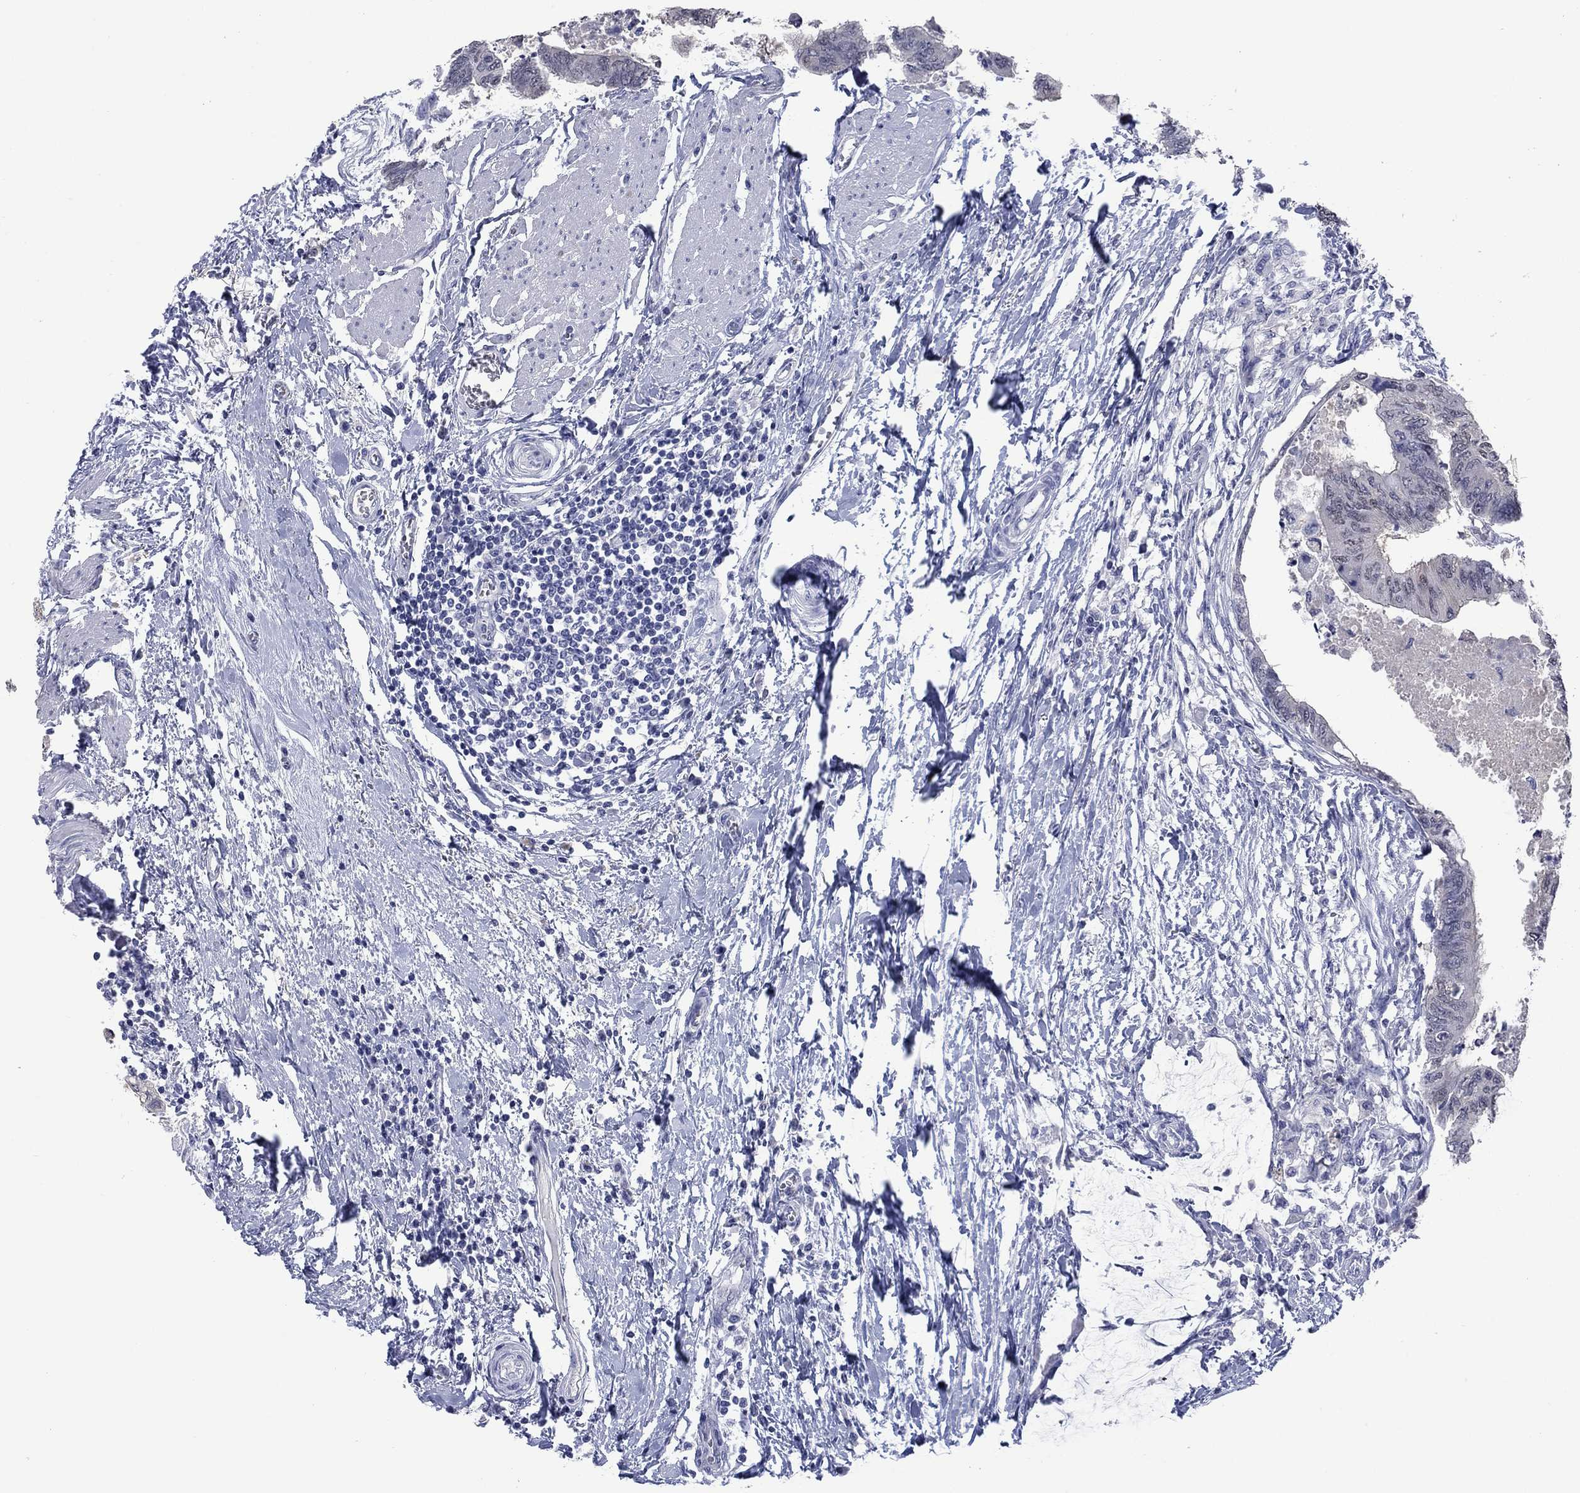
{"staining": {"intensity": "negative", "quantity": "none", "location": "none"}, "tissue": "colorectal cancer", "cell_type": "Tumor cells", "image_type": "cancer", "snomed": [{"axis": "morphology", "description": "Normal tissue, NOS"}, {"axis": "morphology", "description": "Adenocarcinoma, NOS"}, {"axis": "topography", "description": "Rectum"}, {"axis": "topography", "description": "Peripheral nerve tissue"}], "caption": "Protein analysis of colorectal cancer (adenocarcinoma) reveals no significant staining in tumor cells.", "gene": "ATP6V1G2", "patient": {"sex": "male", "age": 92}}